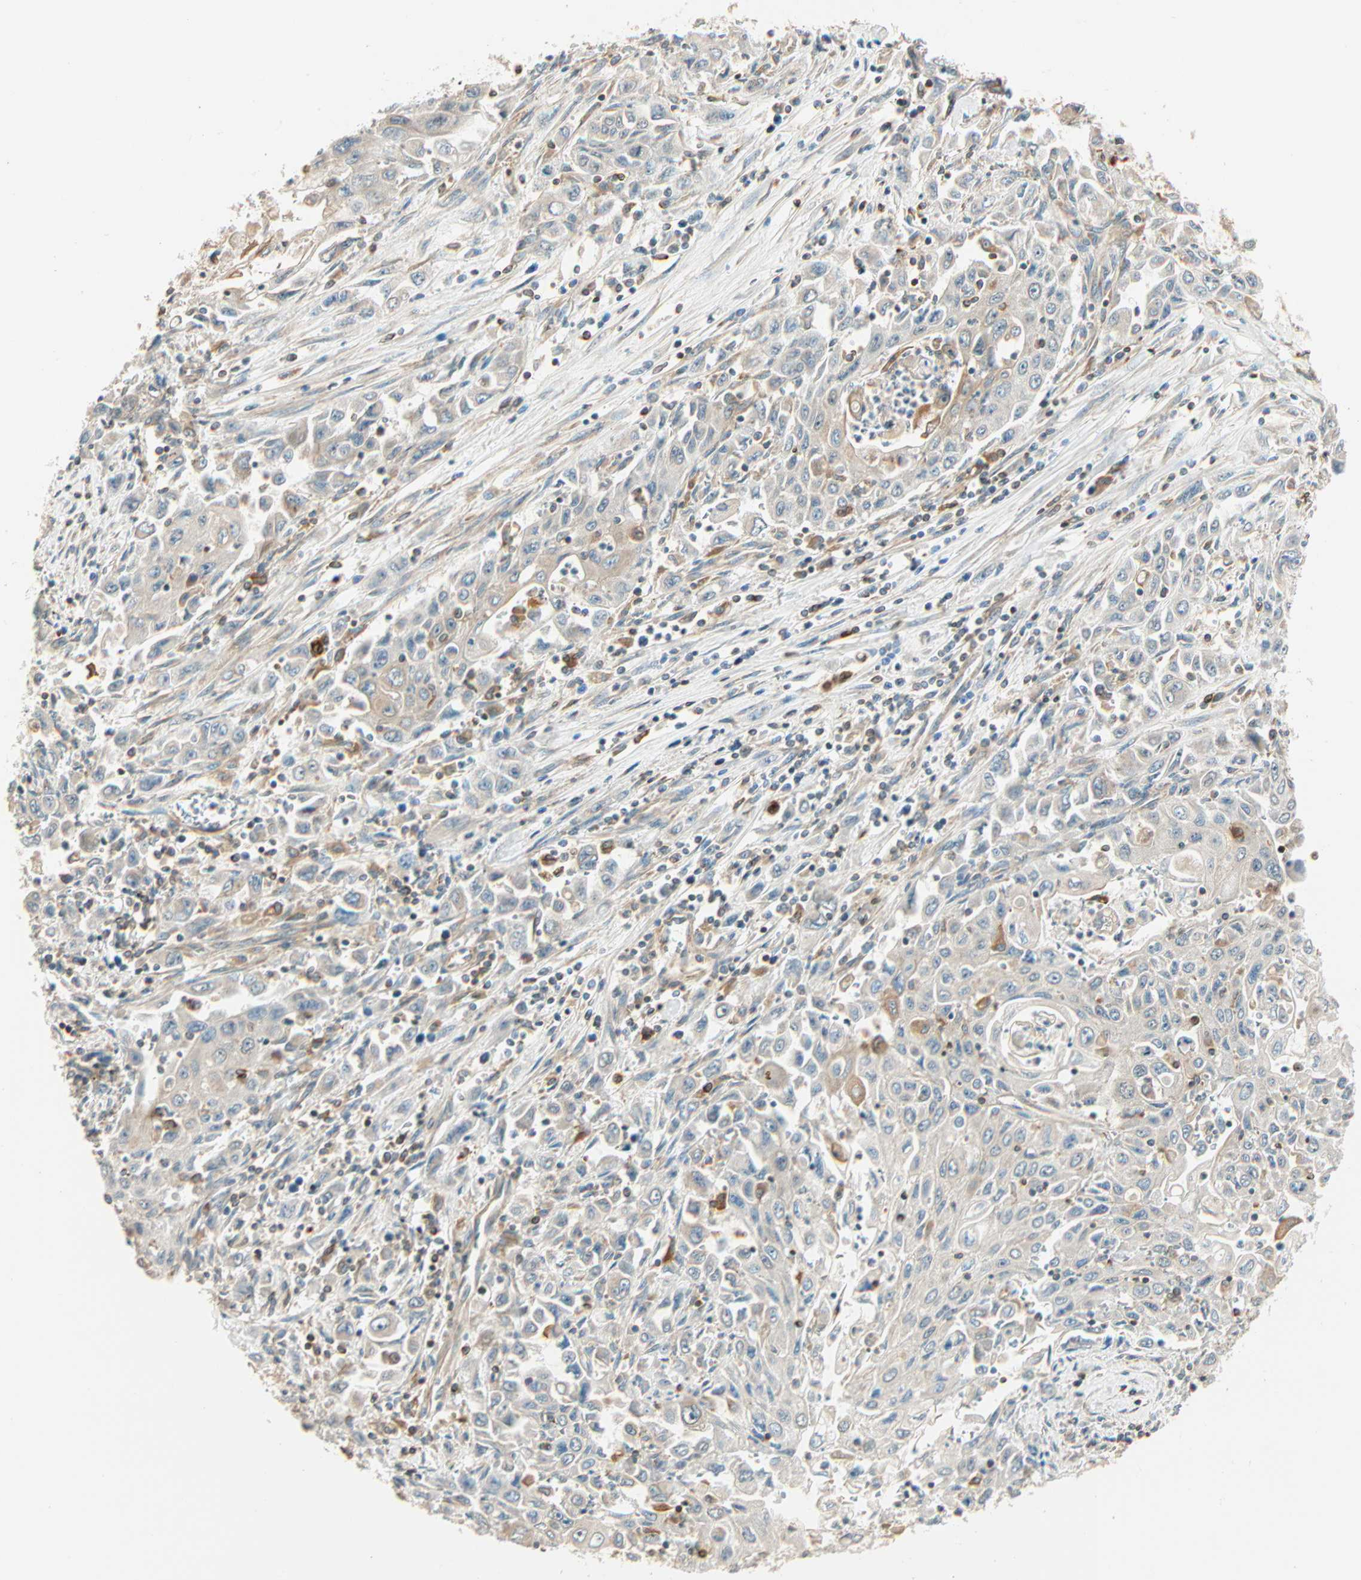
{"staining": {"intensity": "weak", "quantity": ">75%", "location": "cytoplasmic/membranous"}, "tissue": "pancreatic cancer", "cell_type": "Tumor cells", "image_type": "cancer", "snomed": [{"axis": "morphology", "description": "Adenocarcinoma, NOS"}, {"axis": "topography", "description": "Pancreas"}], "caption": "Brown immunohistochemical staining in human pancreatic cancer displays weak cytoplasmic/membranous staining in approximately >75% of tumor cells. (DAB IHC with brightfield microscopy, high magnification).", "gene": "PNPLA6", "patient": {"sex": "male", "age": 70}}